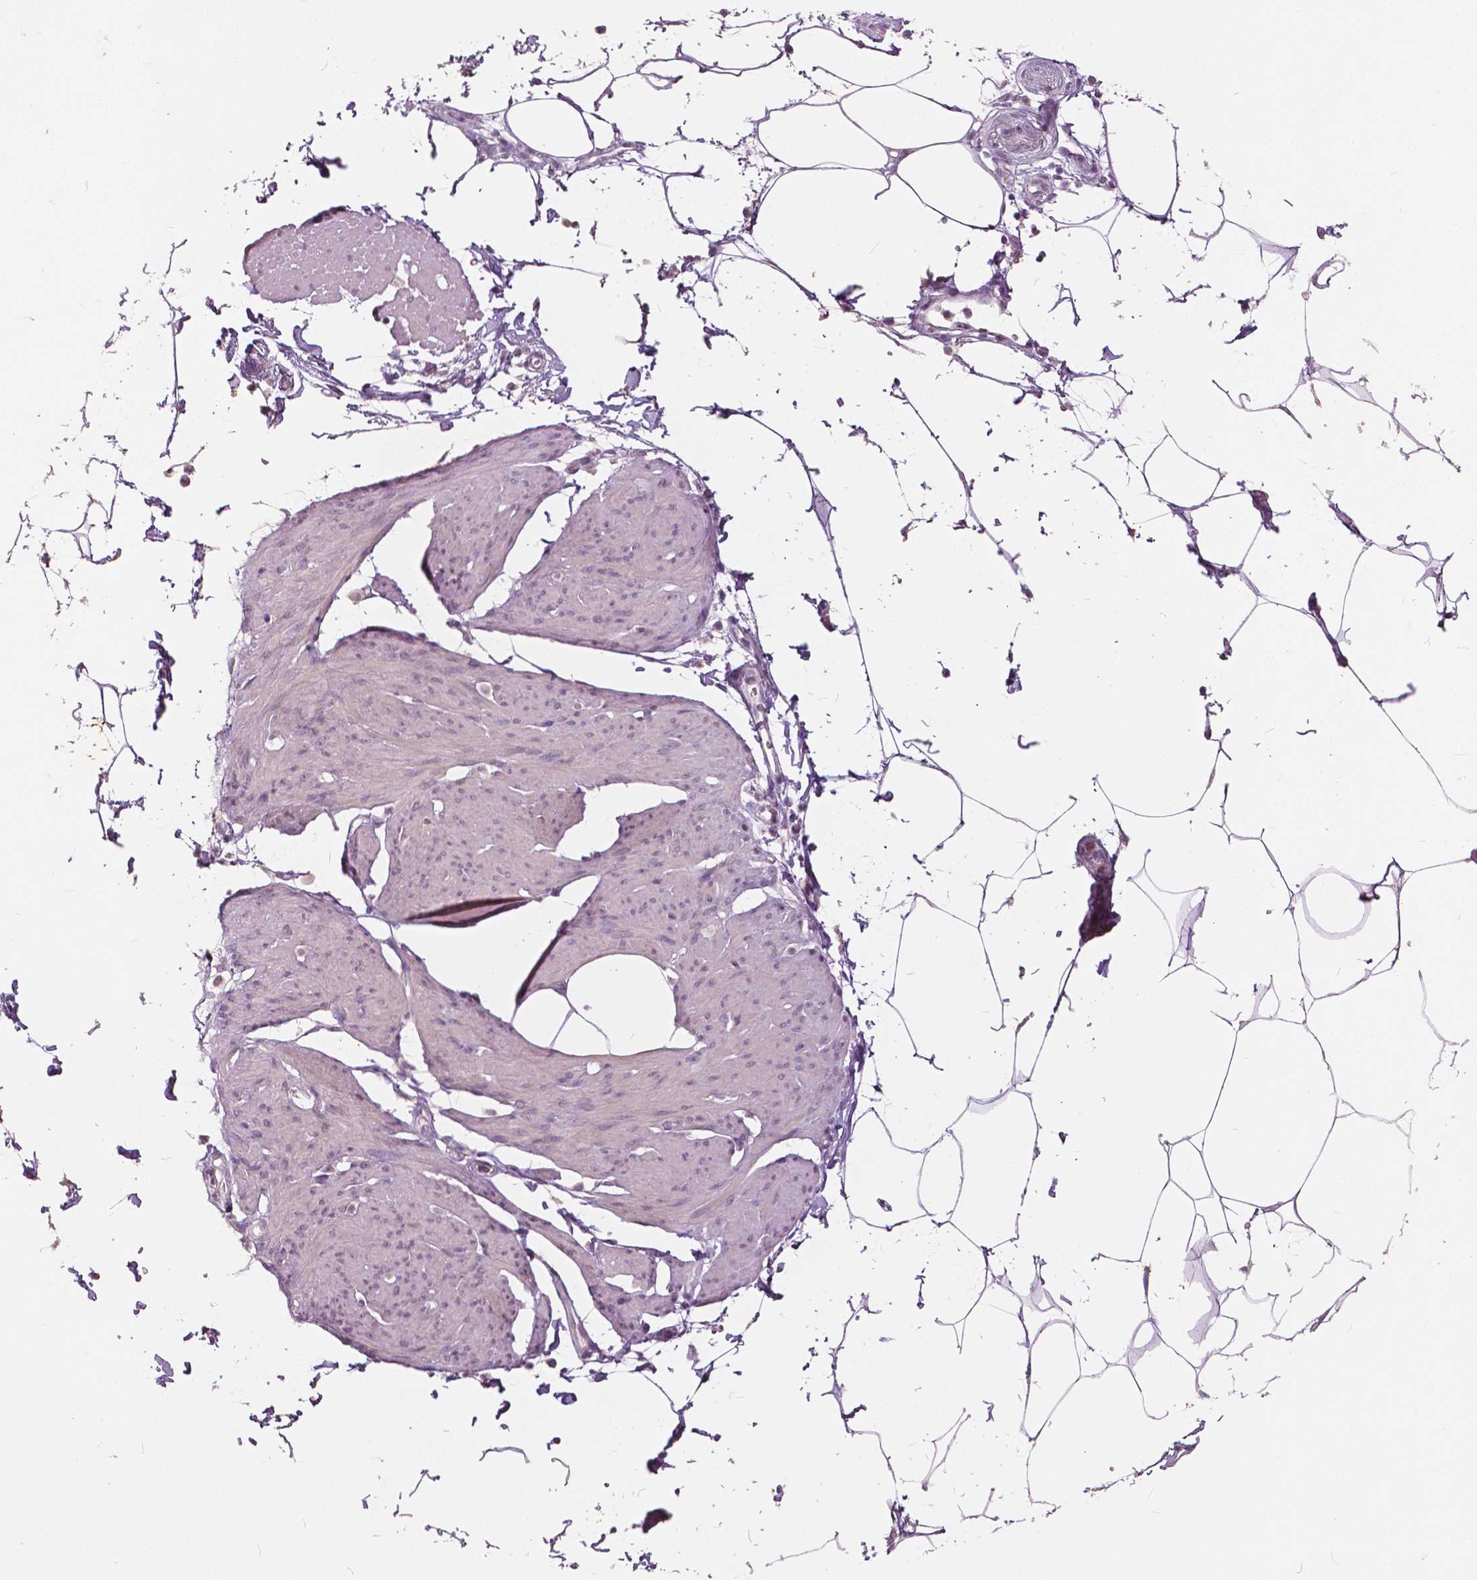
{"staining": {"intensity": "negative", "quantity": "none", "location": "none"}, "tissue": "smooth muscle", "cell_type": "Smooth muscle cells", "image_type": "normal", "snomed": [{"axis": "morphology", "description": "Normal tissue, NOS"}, {"axis": "topography", "description": "Adipose tissue"}, {"axis": "topography", "description": "Smooth muscle"}, {"axis": "topography", "description": "Peripheral nerve tissue"}], "caption": "This micrograph is of unremarkable smooth muscle stained with immunohistochemistry to label a protein in brown with the nuclei are counter-stained blue. There is no expression in smooth muscle cells.", "gene": "NANOG", "patient": {"sex": "male", "age": 83}}